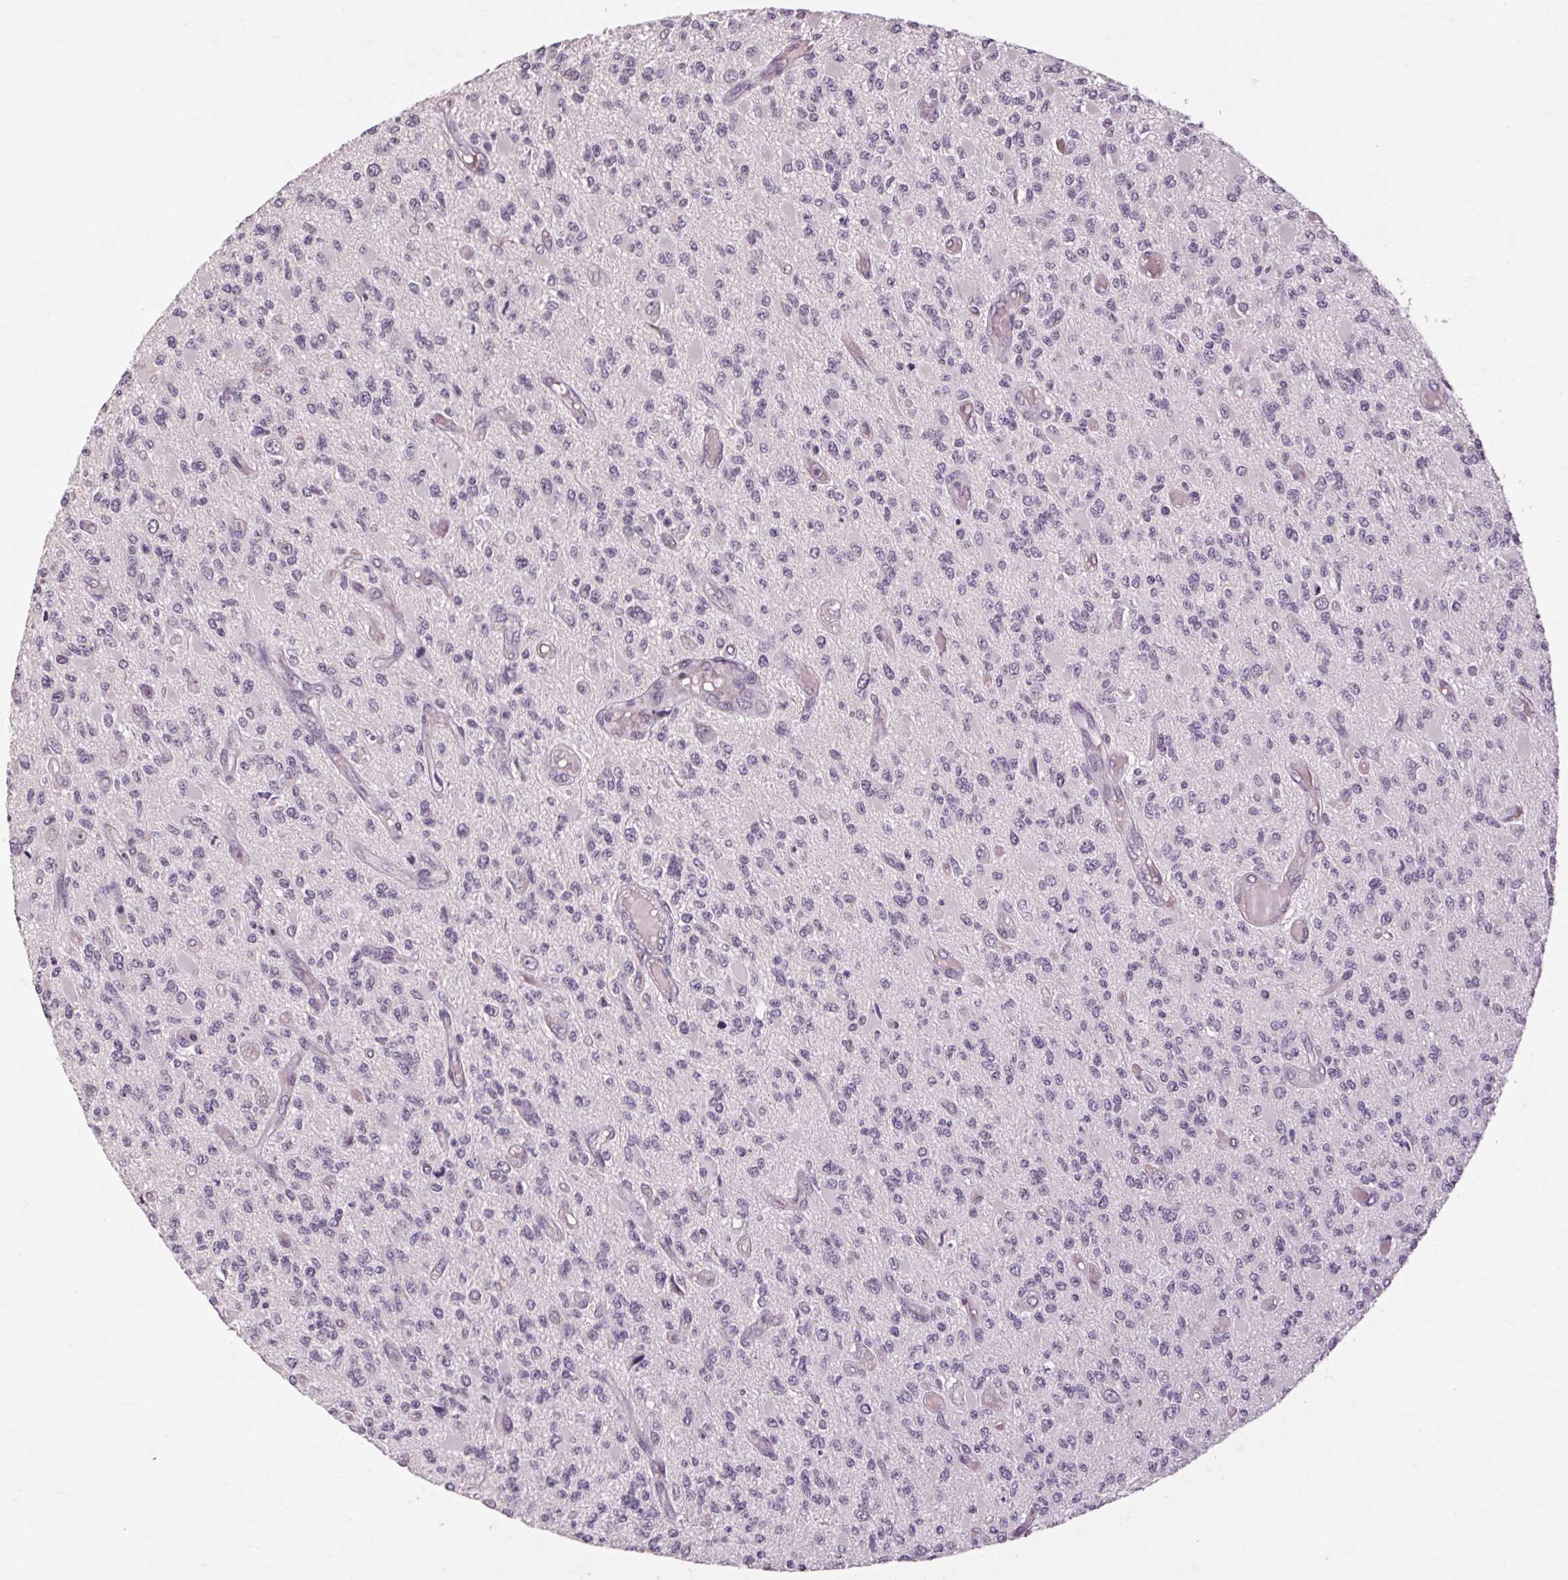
{"staining": {"intensity": "negative", "quantity": "none", "location": "none"}, "tissue": "glioma", "cell_type": "Tumor cells", "image_type": "cancer", "snomed": [{"axis": "morphology", "description": "Glioma, malignant, High grade"}, {"axis": "topography", "description": "Brain"}], "caption": "Malignant high-grade glioma was stained to show a protein in brown. There is no significant positivity in tumor cells.", "gene": "POMC", "patient": {"sex": "female", "age": 63}}